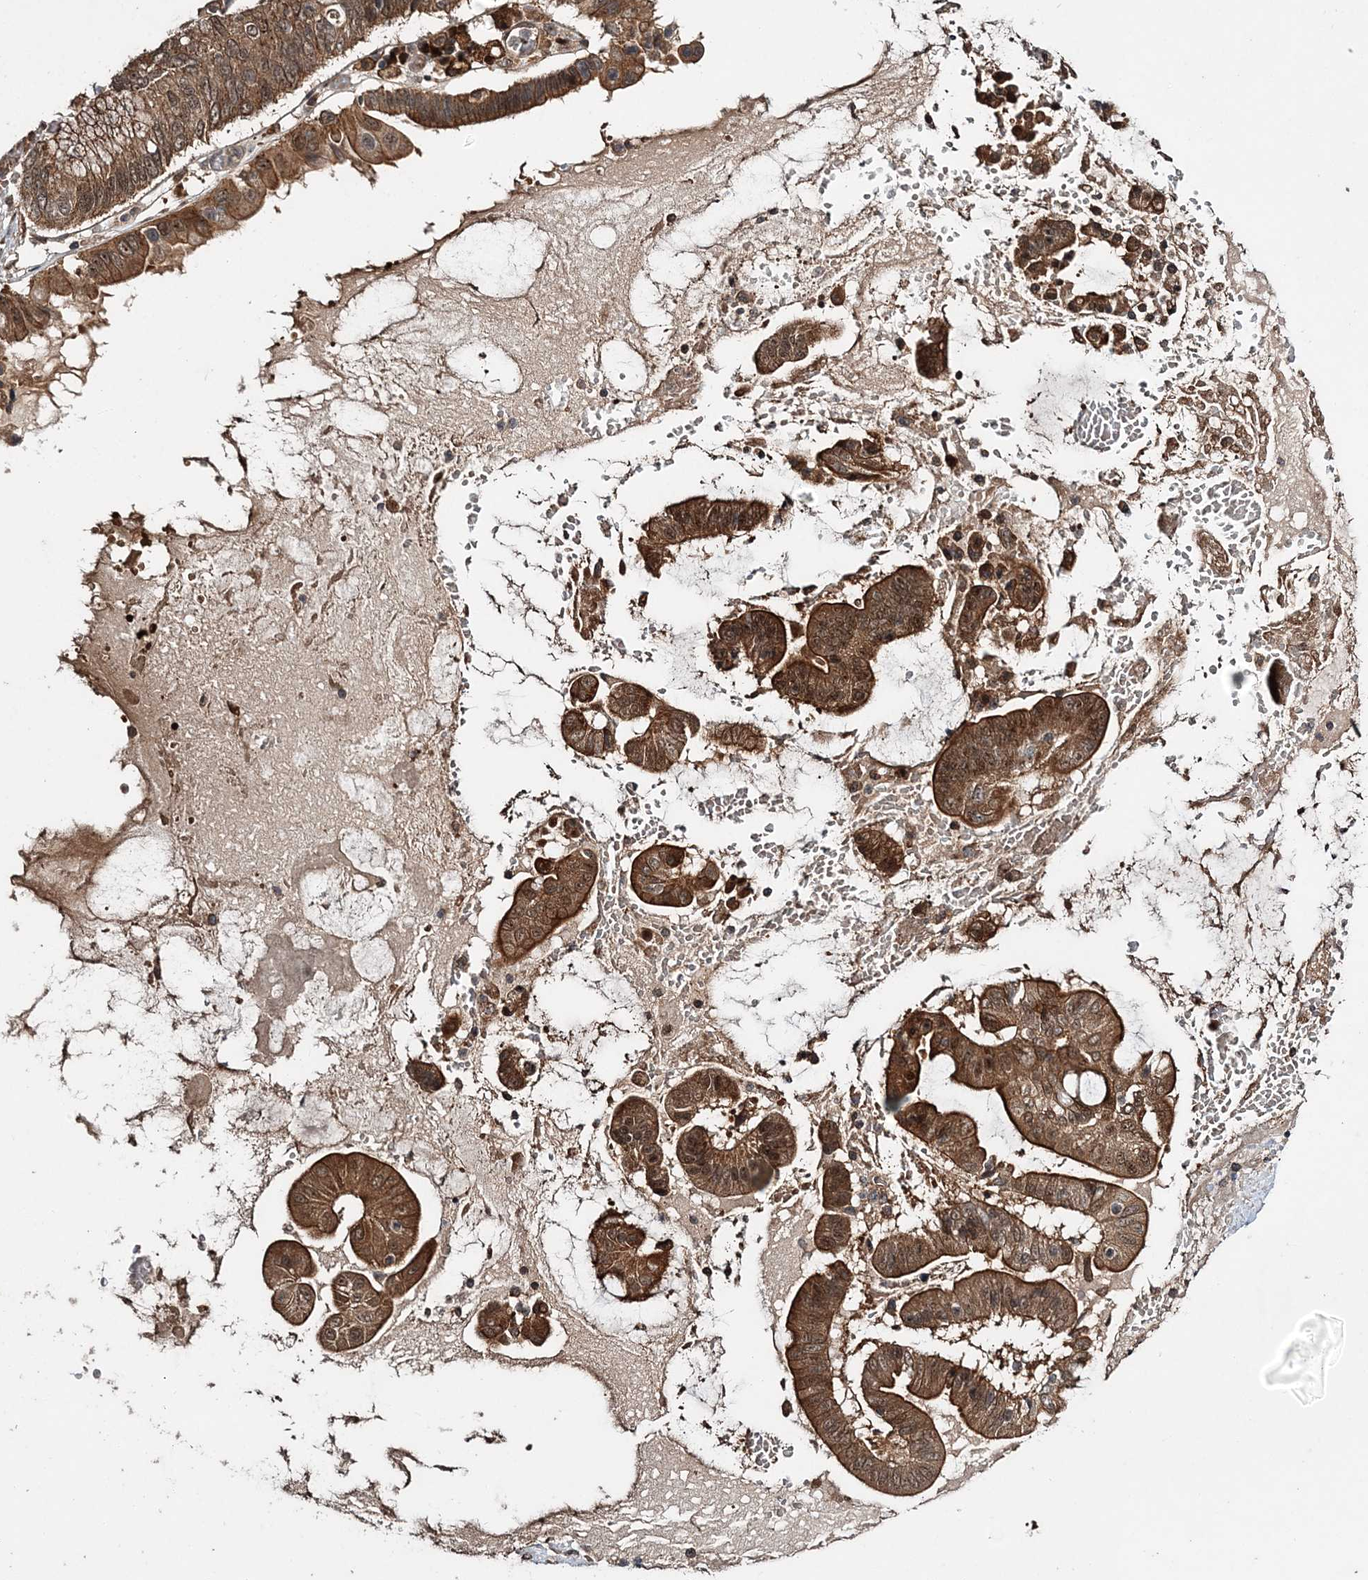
{"staining": {"intensity": "moderate", "quantity": ">75%", "location": "cytoplasmic/membranous,nuclear"}, "tissue": "pancreatic cancer", "cell_type": "Tumor cells", "image_type": "cancer", "snomed": [{"axis": "morphology", "description": "Inflammation, NOS"}, {"axis": "morphology", "description": "Adenocarcinoma, NOS"}, {"axis": "topography", "description": "Pancreas"}], "caption": "Tumor cells demonstrate moderate cytoplasmic/membranous and nuclear positivity in approximately >75% of cells in pancreatic adenocarcinoma.", "gene": "UBTD2", "patient": {"sex": "female", "age": 56}}